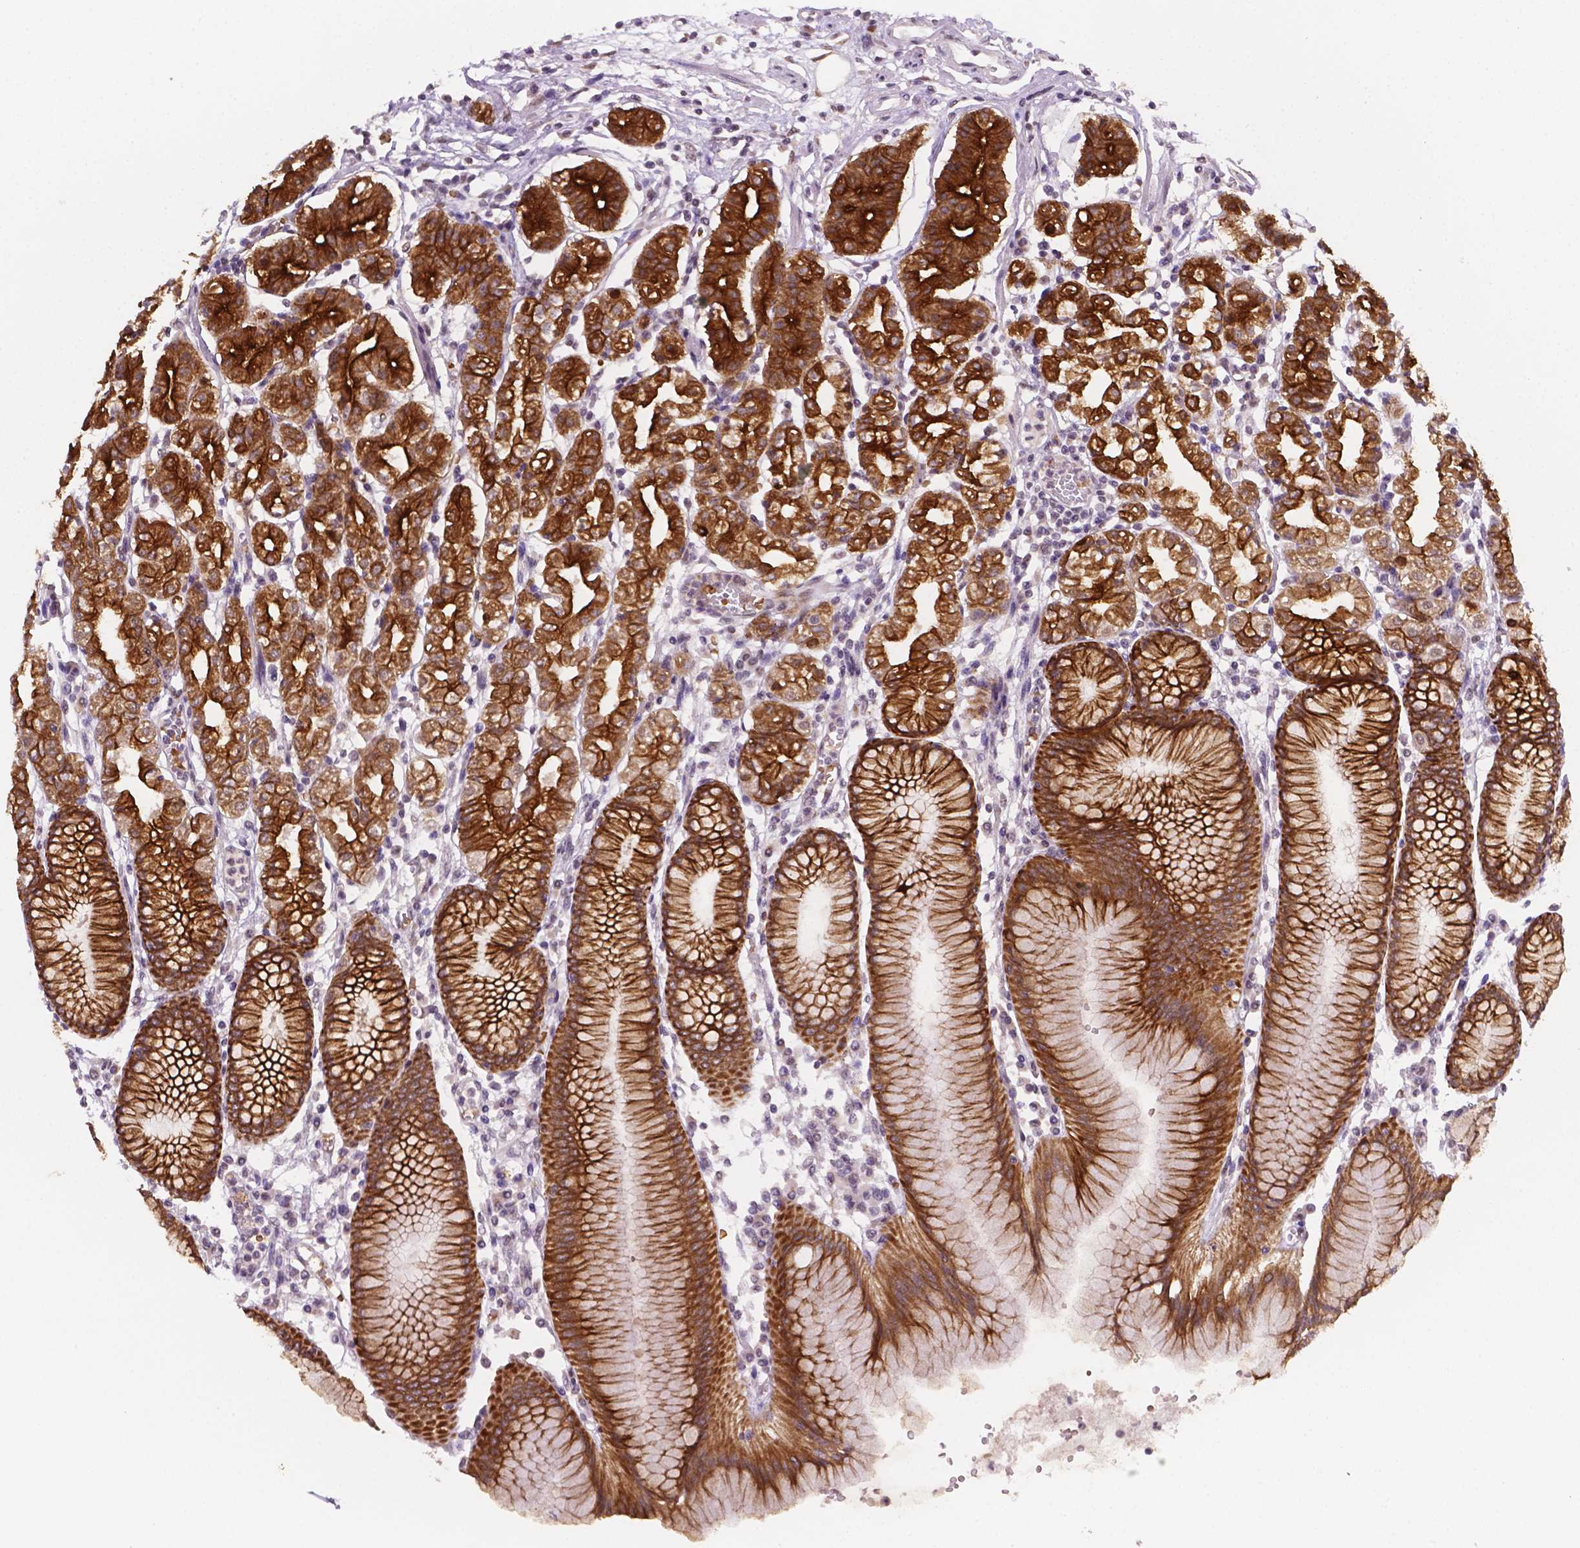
{"staining": {"intensity": "strong", "quantity": ">75%", "location": "cytoplasmic/membranous,nuclear"}, "tissue": "stomach", "cell_type": "Glandular cells", "image_type": "normal", "snomed": [{"axis": "morphology", "description": "Normal tissue, NOS"}, {"axis": "topography", "description": "Skeletal muscle"}, {"axis": "topography", "description": "Stomach"}], "caption": "The histopathology image displays a brown stain indicating the presence of a protein in the cytoplasmic/membranous,nuclear of glandular cells in stomach. Nuclei are stained in blue.", "gene": "SHLD3", "patient": {"sex": "female", "age": 57}}